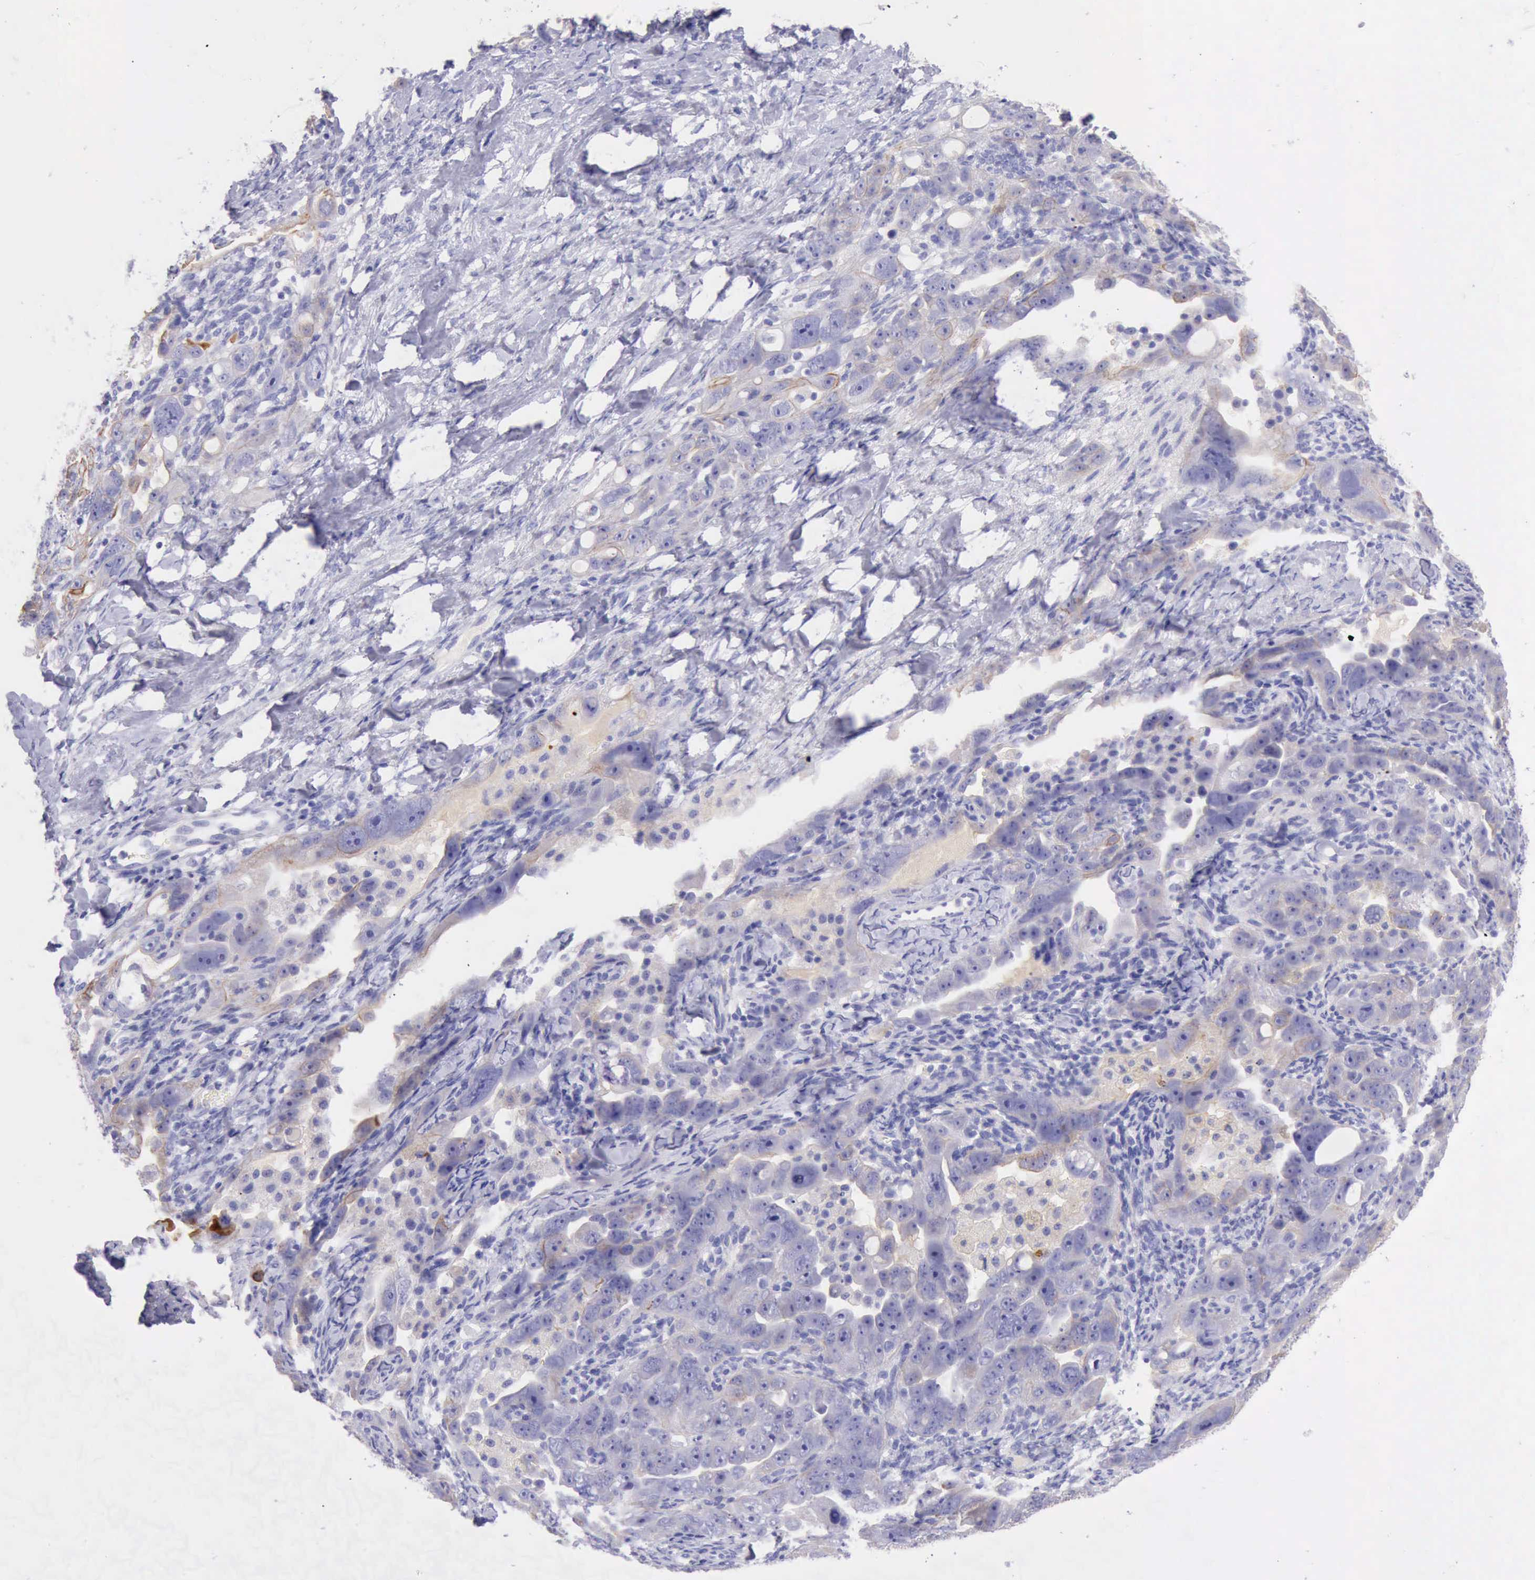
{"staining": {"intensity": "weak", "quantity": "<25%", "location": "cytoplasmic/membranous"}, "tissue": "ovarian cancer", "cell_type": "Tumor cells", "image_type": "cancer", "snomed": [{"axis": "morphology", "description": "Cystadenocarcinoma, serous, NOS"}, {"axis": "topography", "description": "Ovary"}], "caption": "This is an immunohistochemistry image of ovarian serous cystadenocarcinoma. There is no expression in tumor cells.", "gene": "KRT8", "patient": {"sex": "female", "age": 66}}